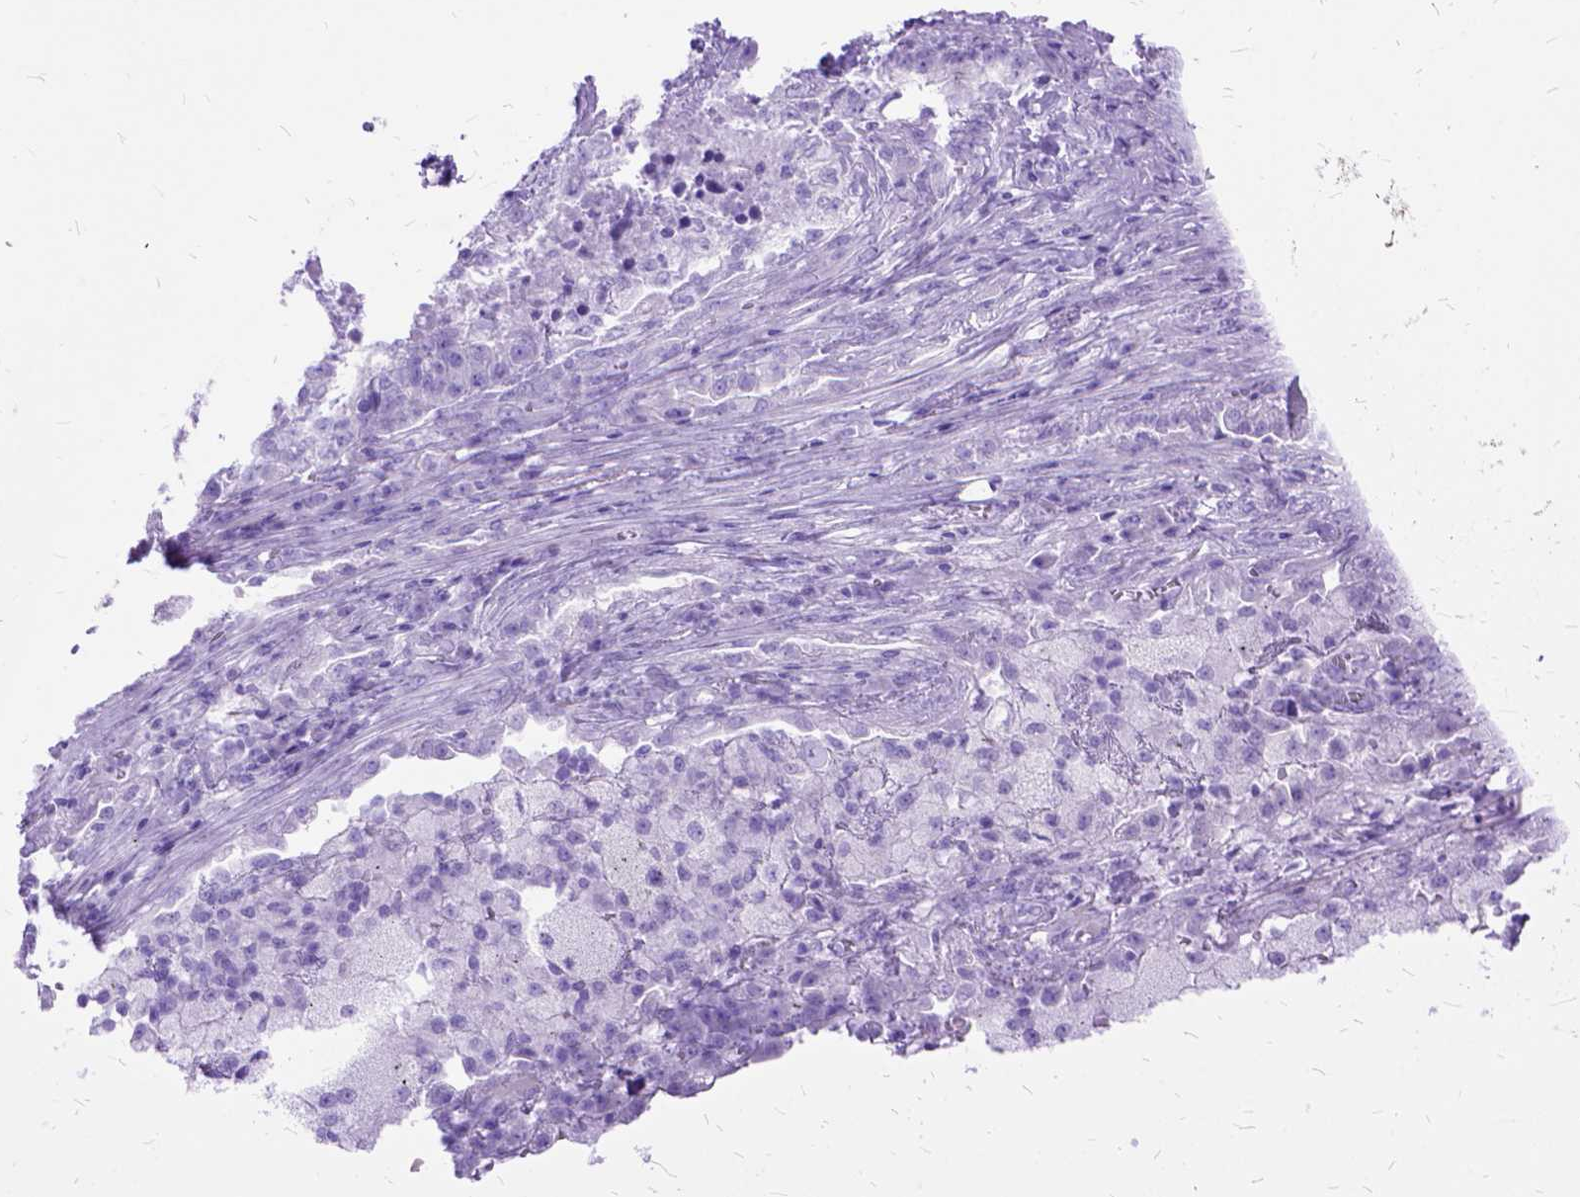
{"staining": {"intensity": "negative", "quantity": "none", "location": "none"}, "tissue": "lung cancer", "cell_type": "Tumor cells", "image_type": "cancer", "snomed": [{"axis": "morphology", "description": "Adenocarcinoma, NOS"}, {"axis": "topography", "description": "Lung"}], "caption": "The immunohistochemistry (IHC) micrograph has no significant staining in tumor cells of lung cancer (adenocarcinoma) tissue. (DAB (3,3'-diaminobenzidine) immunohistochemistry (IHC) visualized using brightfield microscopy, high magnification).", "gene": "DNAH2", "patient": {"sex": "male", "age": 57}}